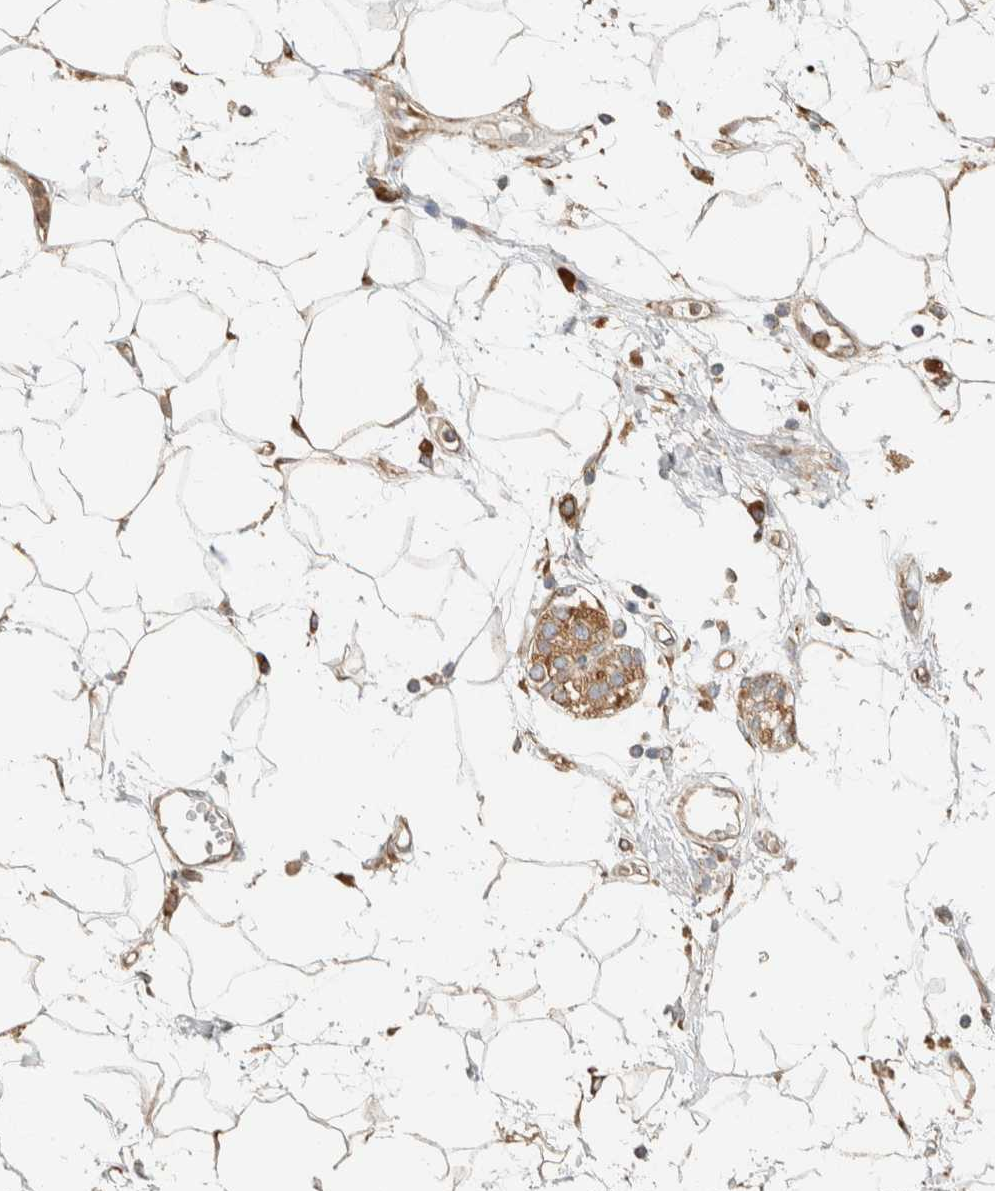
{"staining": {"intensity": "weak", "quantity": ">75%", "location": "cytoplasmic/membranous"}, "tissue": "adipose tissue", "cell_type": "Adipocytes", "image_type": "normal", "snomed": [{"axis": "morphology", "description": "Normal tissue, NOS"}, {"axis": "morphology", "description": "Adenocarcinoma, NOS"}, {"axis": "topography", "description": "Duodenum"}, {"axis": "topography", "description": "Peripheral nerve tissue"}], "caption": "Protein expression analysis of normal human adipose tissue reveals weak cytoplasmic/membranous positivity in approximately >75% of adipocytes. Immunohistochemistry (ihc) stains the protein in brown and the nuclei are stained blue.", "gene": "RAB11FIP1", "patient": {"sex": "female", "age": 60}}